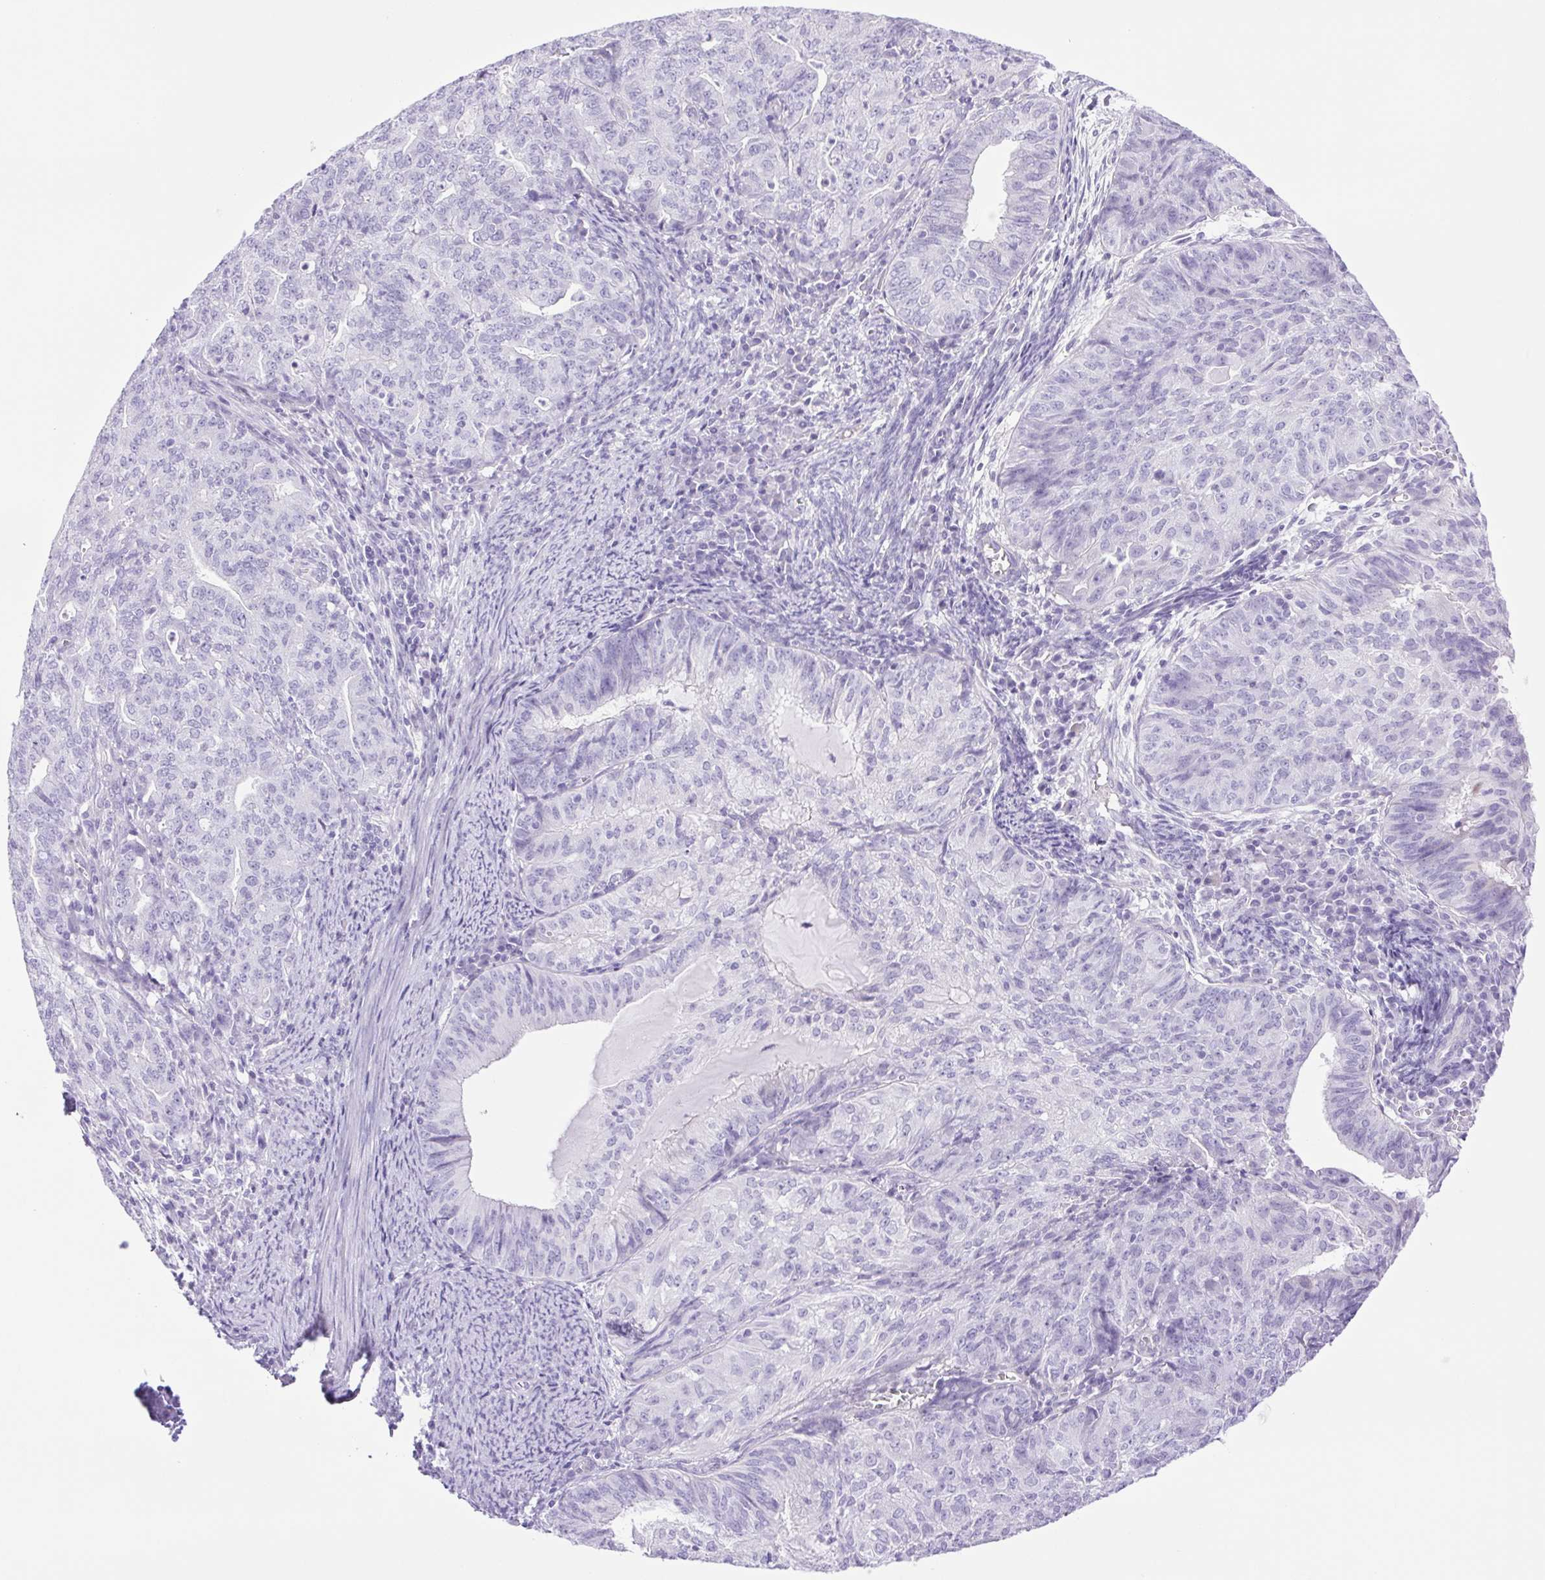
{"staining": {"intensity": "negative", "quantity": "none", "location": "none"}, "tissue": "endometrial cancer", "cell_type": "Tumor cells", "image_type": "cancer", "snomed": [{"axis": "morphology", "description": "Adenocarcinoma, NOS"}, {"axis": "topography", "description": "Endometrium"}], "caption": "This is an immunohistochemistry (IHC) photomicrograph of human endometrial adenocarcinoma. There is no staining in tumor cells.", "gene": "CDSN", "patient": {"sex": "female", "age": 82}}